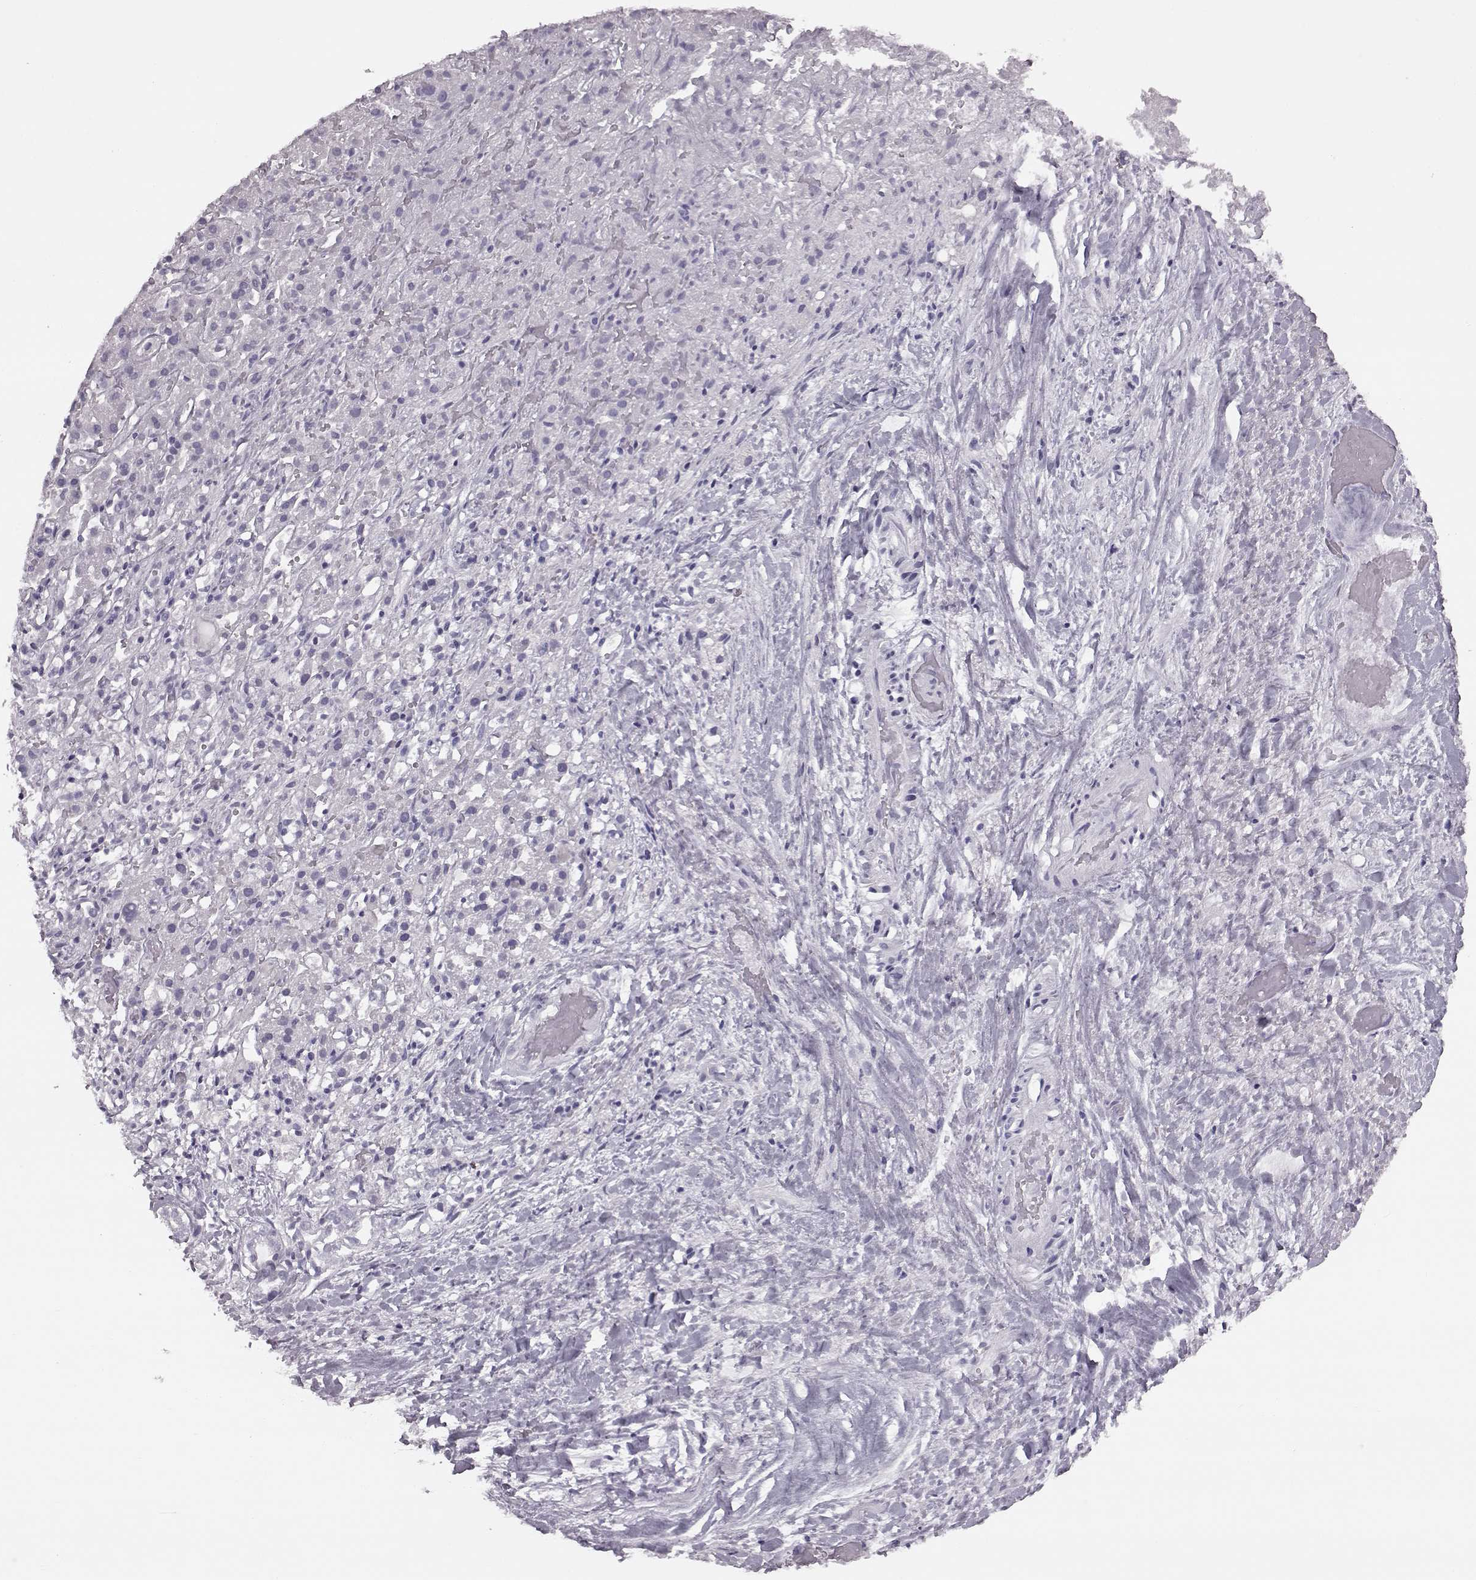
{"staining": {"intensity": "negative", "quantity": "none", "location": "none"}, "tissue": "liver cancer", "cell_type": "Tumor cells", "image_type": "cancer", "snomed": [{"axis": "morphology", "description": "Cholangiocarcinoma"}, {"axis": "topography", "description": "Liver"}], "caption": "DAB immunohistochemical staining of liver cancer demonstrates no significant staining in tumor cells.", "gene": "PRPH2", "patient": {"sex": "female", "age": 52}}